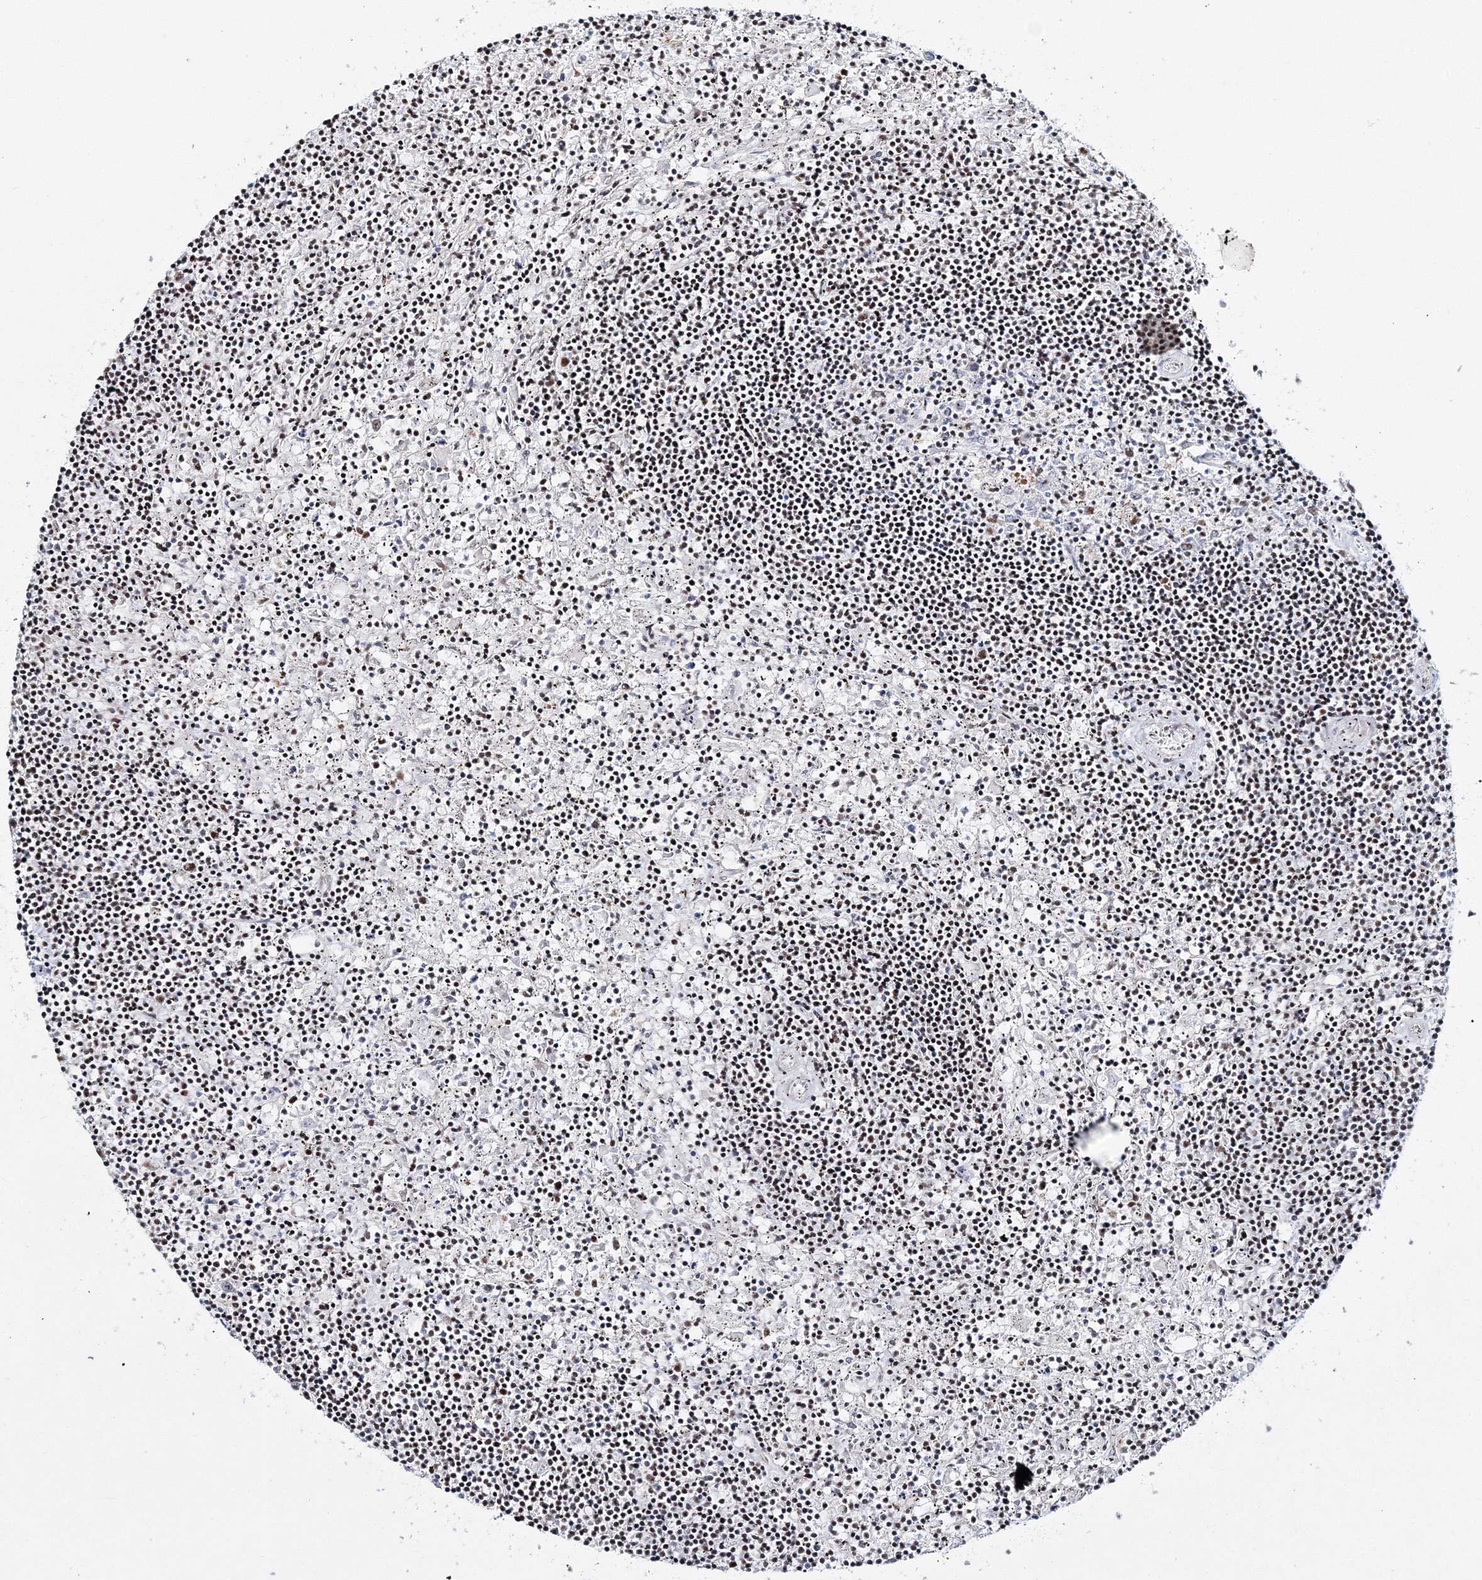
{"staining": {"intensity": "weak", "quantity": "25%-75%", "location": "nuclear"}, "tissue": "lymphoma", "cell_type": "Tumor cells", "image_type": "cancer", "snomed": [{"axis": "morphology", "description": "Malignant lymphoma, non-Hodgkin's type, Low grade"}, {"axis": "topography", "description": "Spleen"}], "caption": "Brown immunohistochemical staining in low-grade malignant lymphoma, non-Hodgkin's type reveals weak nuclear expression in about 25%-75% of tumor cells.", "gene": "QRICH1", "patient": {"sex": "male", "age": 76}}